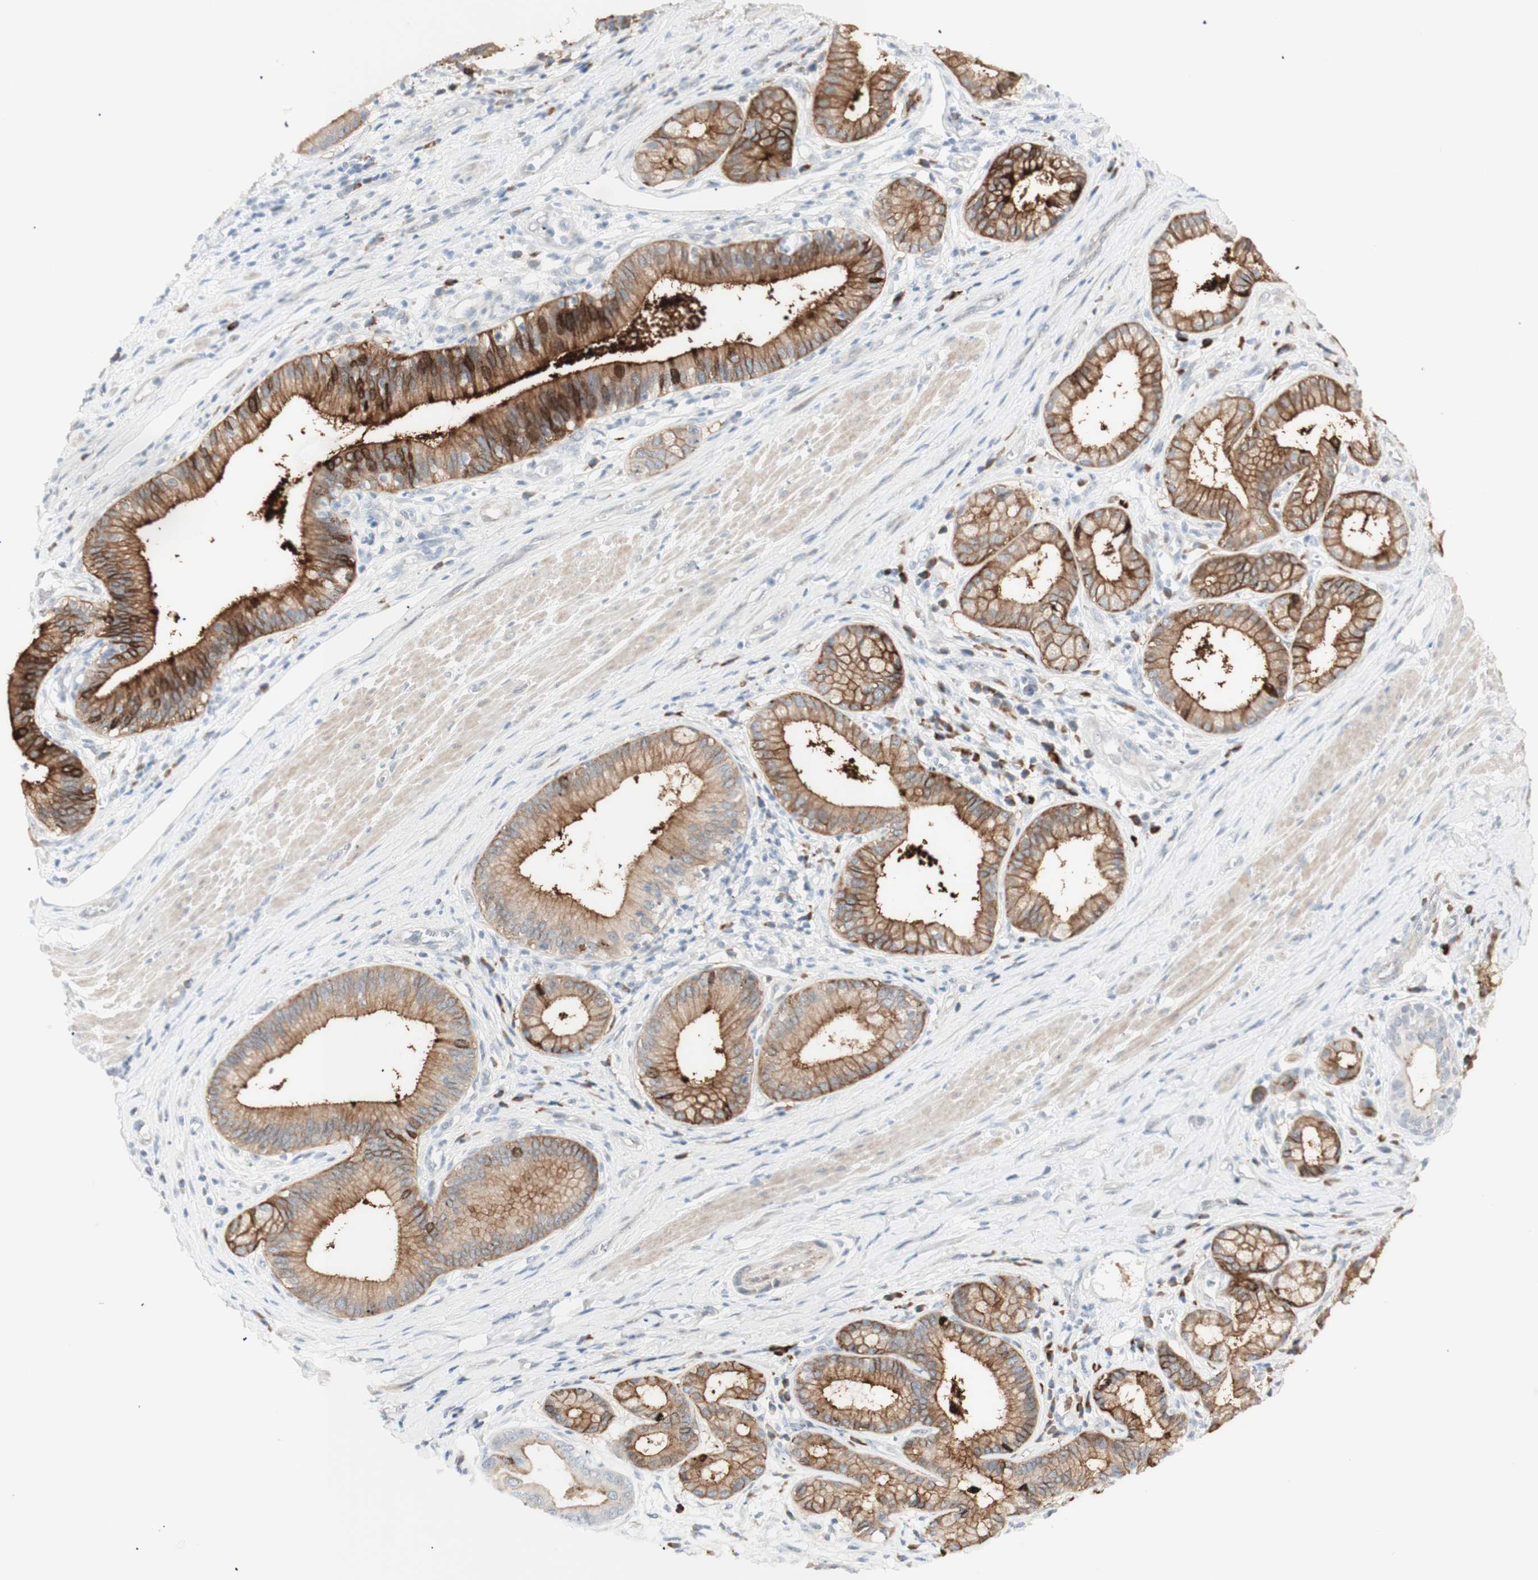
{"staining": {"intensity": "strong", "quantity": ">75%", "location": "cytoplasmic/membranous"}, "tissue": "pancreatic cancer", "cell_type": "Tumor cells", "image_type": "cancer", "snomed": [{"axis": "morphology", "description": "Adenocarcinoma, NOS"}, {"axis": "topography", "description": "Pancreas"}], "caption": "Immunohistochemical staining of human pancreatic cancer demonstrates high levels of strong cytoplasmic/membranous protein expression in approximately >75% of tumor cells. The staining was performed using DAB (3,3'-diaminobenzidine), with brown indicating positive protein expression. Nuclei are stained blue with hematoxylin.", "gene": "NDST4", "patient": {"sex": "female", "age": 75}}